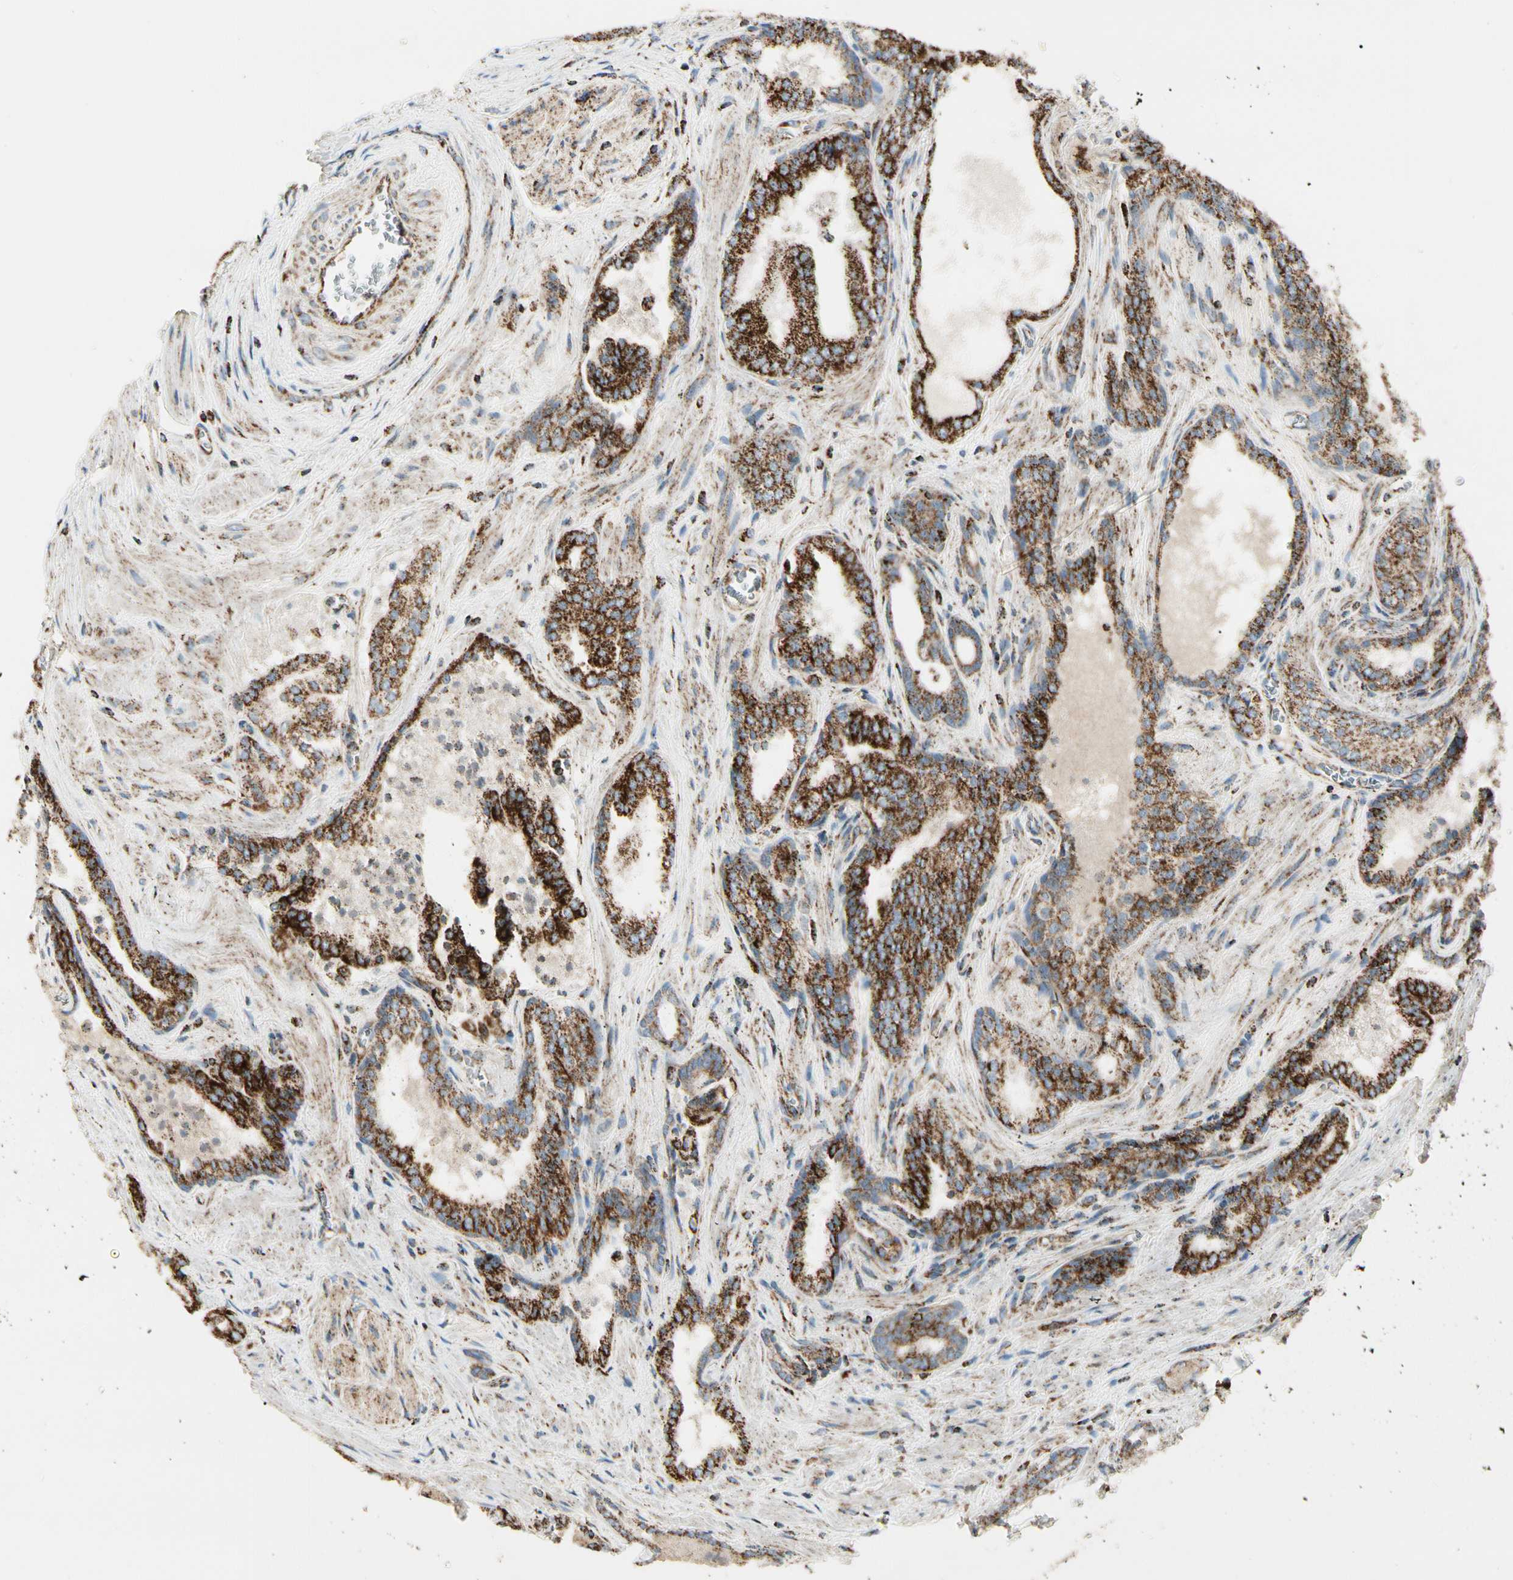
{"staining": {"intensity": "strong", "quantity": ">75%", "location": "cytoplasmic/membranous"}, "tissue": "prostate cancer", "cell_type": "Tumor cells", "image_type": "cancer", "snomed": [{"axis": "morphology", "description": "Adenocarcinoma, Low grade"}, {"axis": "topography", "description": "Prostate"}], "caption": "Brown immunohistochemical staining in human prostate cancer exhibits strong cytoplasmic/membranous positivity in about >75% of tumor cells.", "gene": "ME2", "patient": {"sex": "male", "age": 60}}